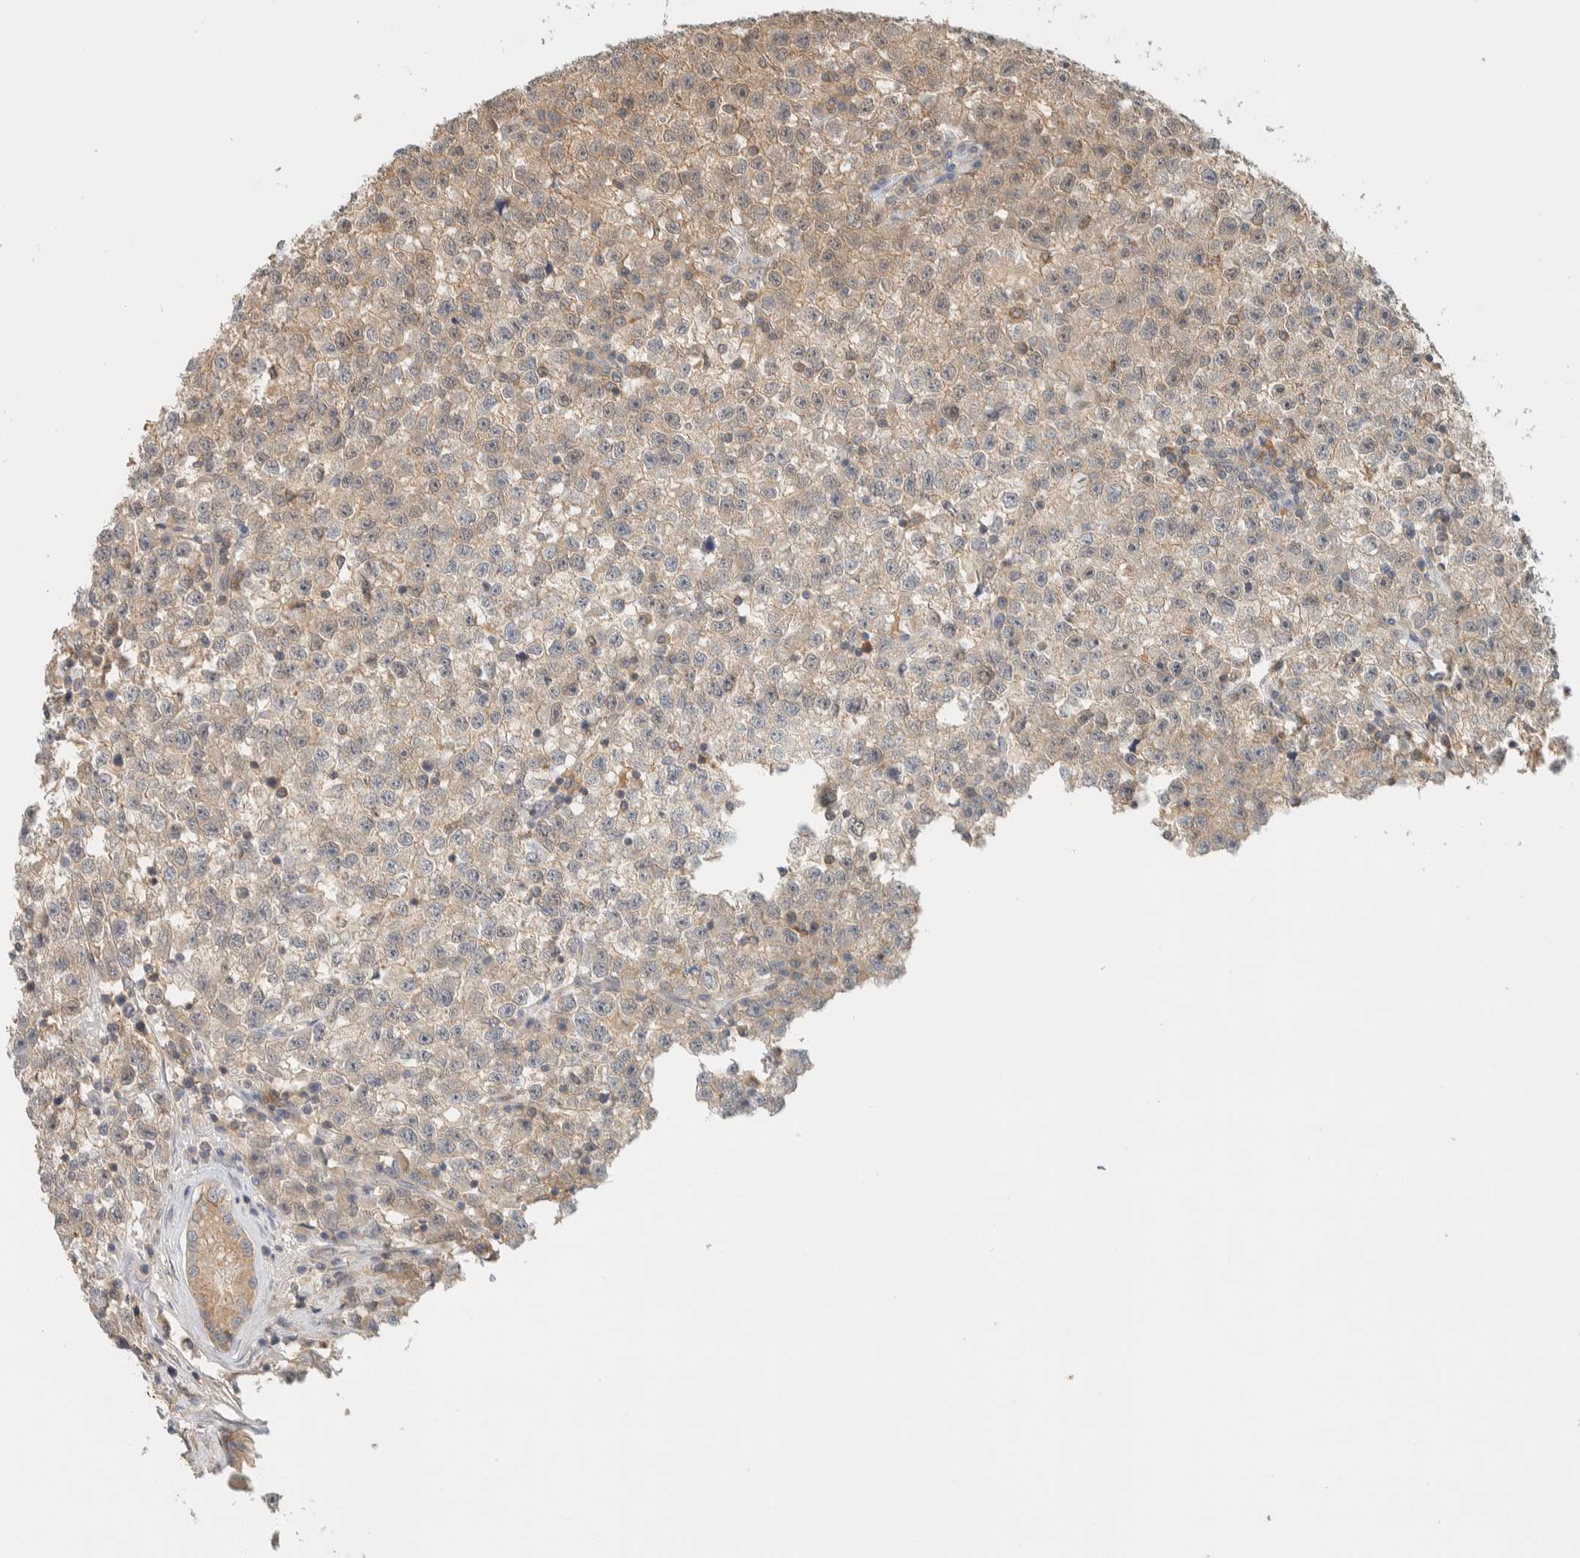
{"staining": {"intensity": "weak", "quantity": "<25%", "location": "cytoplasmic/membranous"}, "tissue": "testis cancer", "cell_type": "Tumor cells", "image_type": "cancer", "snomed": [{"axis": "morphology", "description": "Seminoma, NOS"}, {"axis": "topography", "description": "Testis"}], "caption": "Photomicrograph shows no protein positivity in tumor cells of testis cancer (seminoma) tissue. (Immunohistochemistry (ihc), brightfield microscopy, high magnification).", "gene": "RAB11FIP1", "patient": {"sex": "male", "age": 22}}